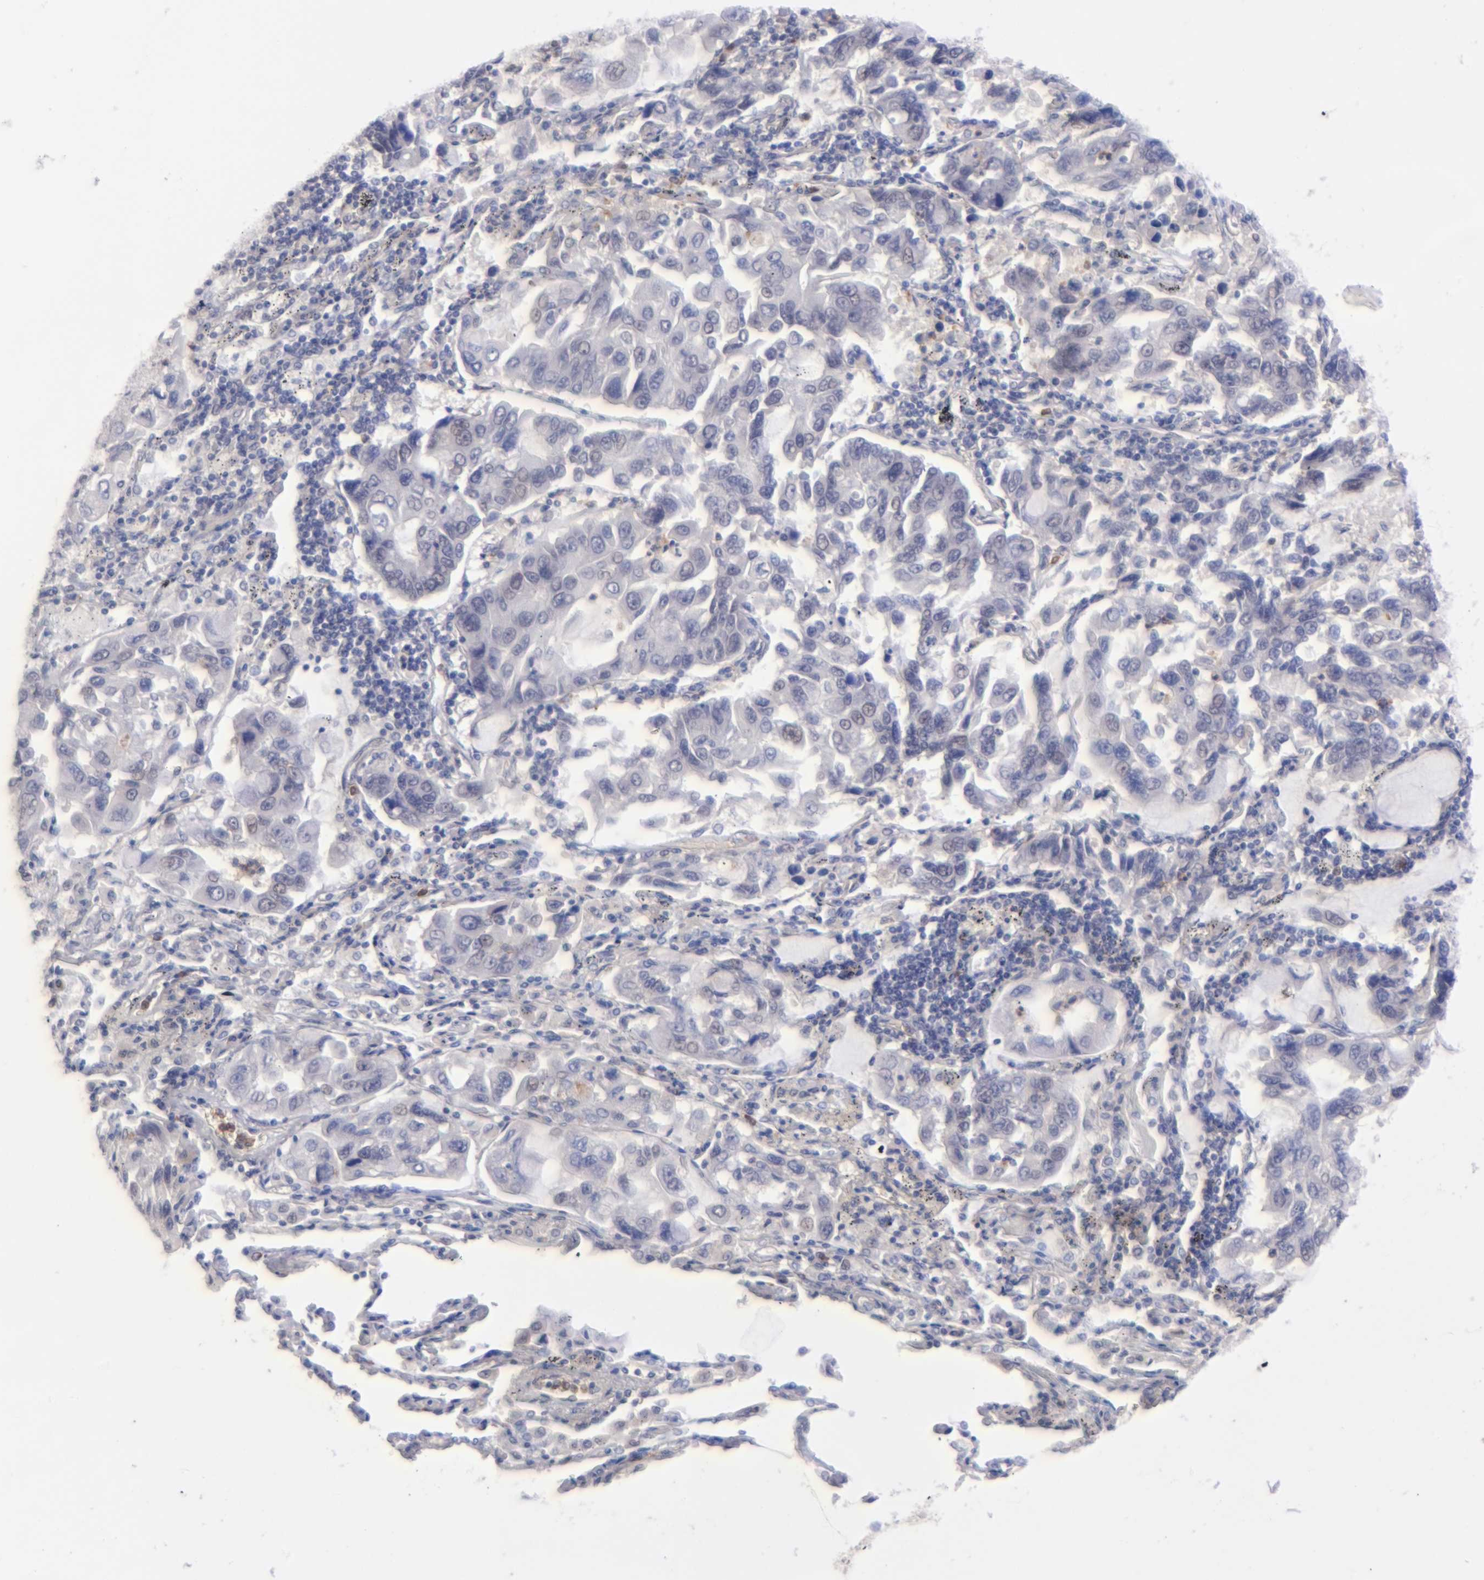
{"staining": {"intensity": "negative", "quantity": "none", "location": "none"}, "tissue": "lung cancer", "cell_type": "Tumor cells", "image_type": "cancer", "snomed": [{"axis": "morphology", "description": "Adenocarcinoma, NOS"}, {"axis": "topography", "description": "Lung"}], "caption": "IHC image of human lung cancer (adenocarcinoma) stained for a protein (brown), which exhibits no expression in tumor cells.", "gene": "MGAM", "patient": {"sex": "male", "age": 64}}